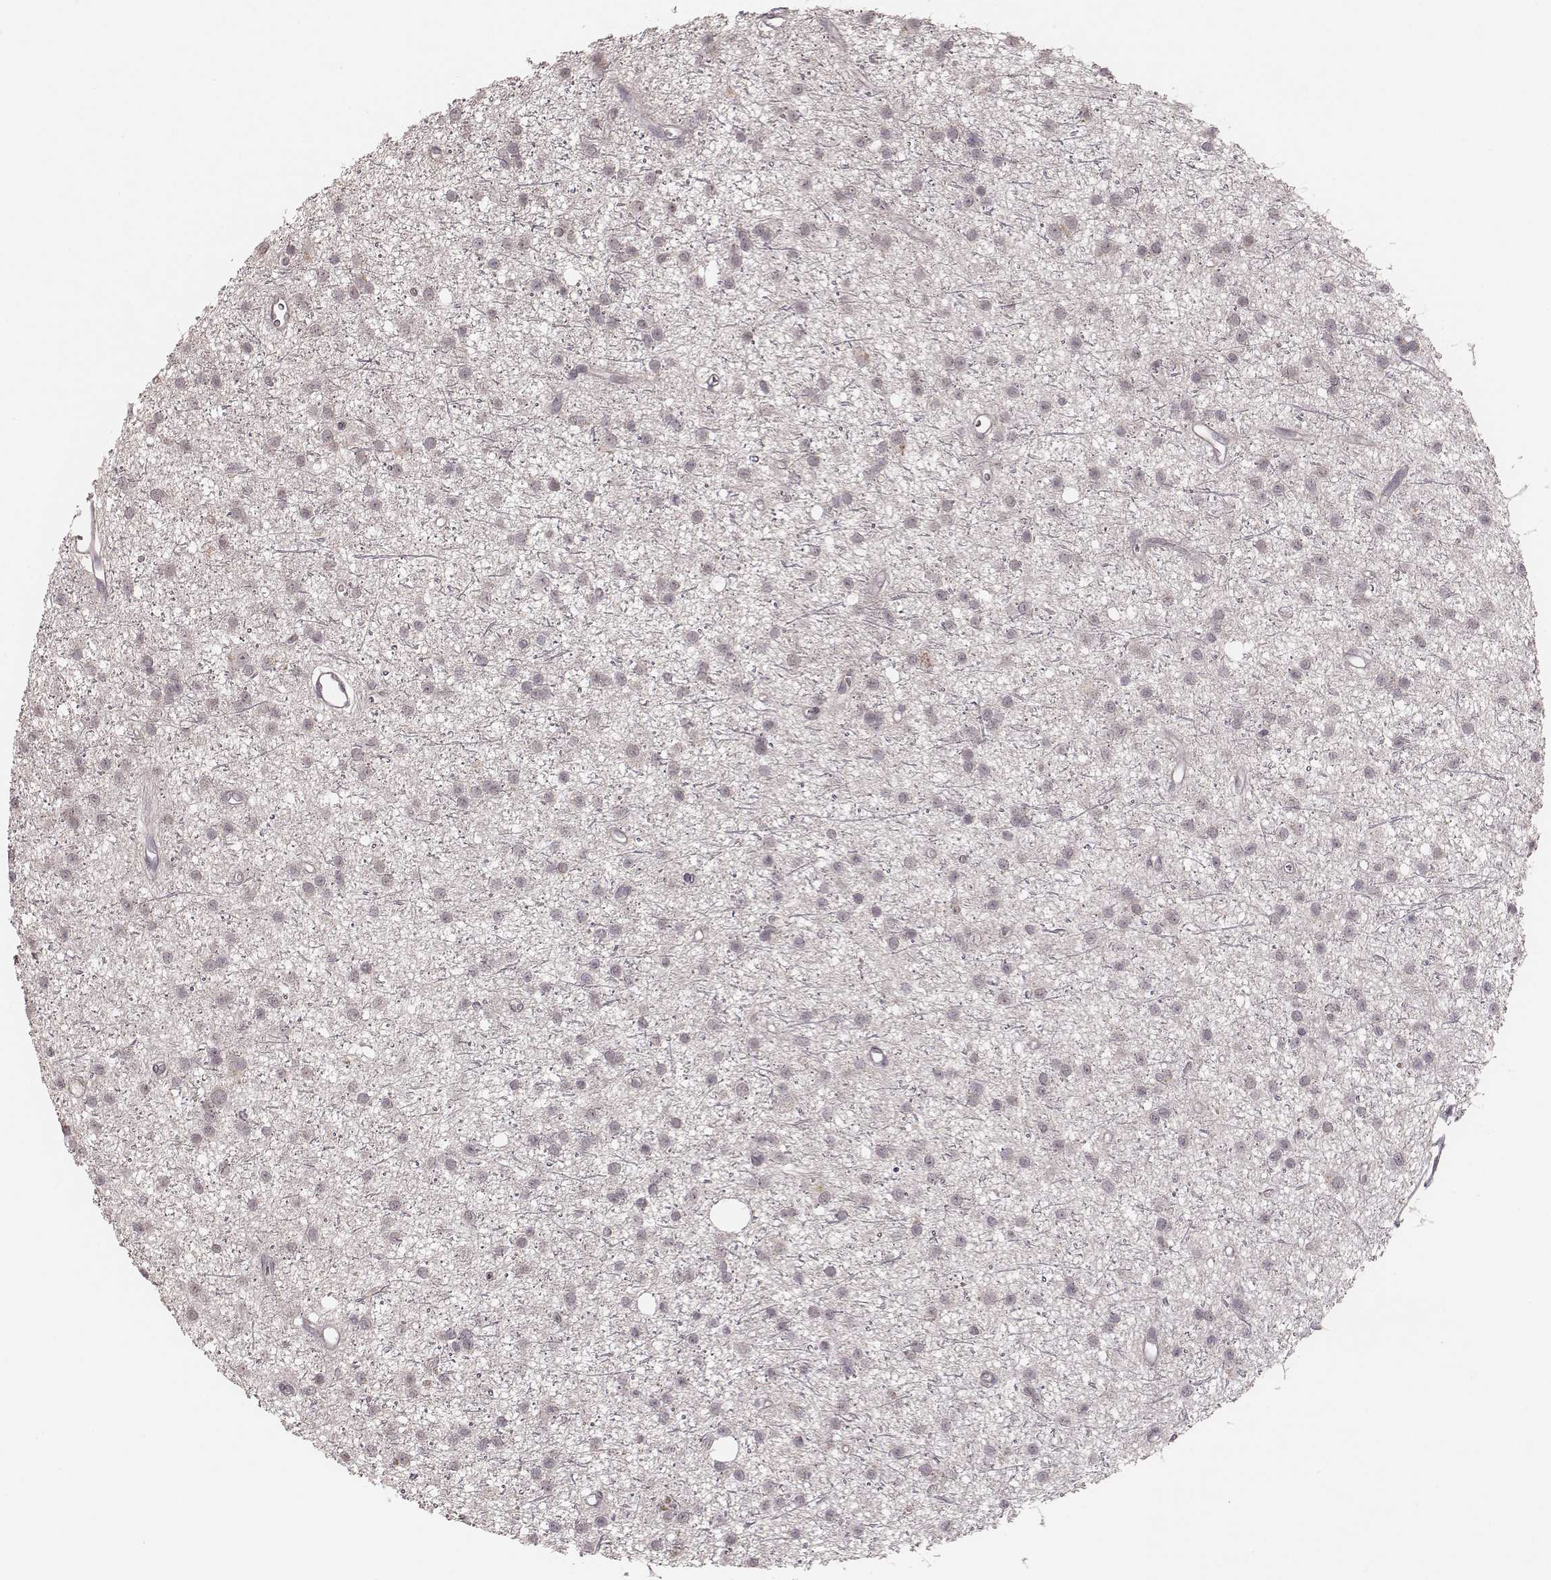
{"staining": {"intensity": "negative", "quantity": "none", "location": "none"}, "tissue": "glioma", "cell_type": "Tumor cells", "image_type": "cancer", "snomed": [{"axis": "morphology", "description": "Glioma, malignant, Low grade"}, {"axis": "topography", "description": "Brain"}], "caption": "Immunohistochemical staining of low-grade glioma (malignant) exhibits no significant expression in tumor cells.", "gene": "LY6K", "patient": {"sex": "male", "age": 27}}